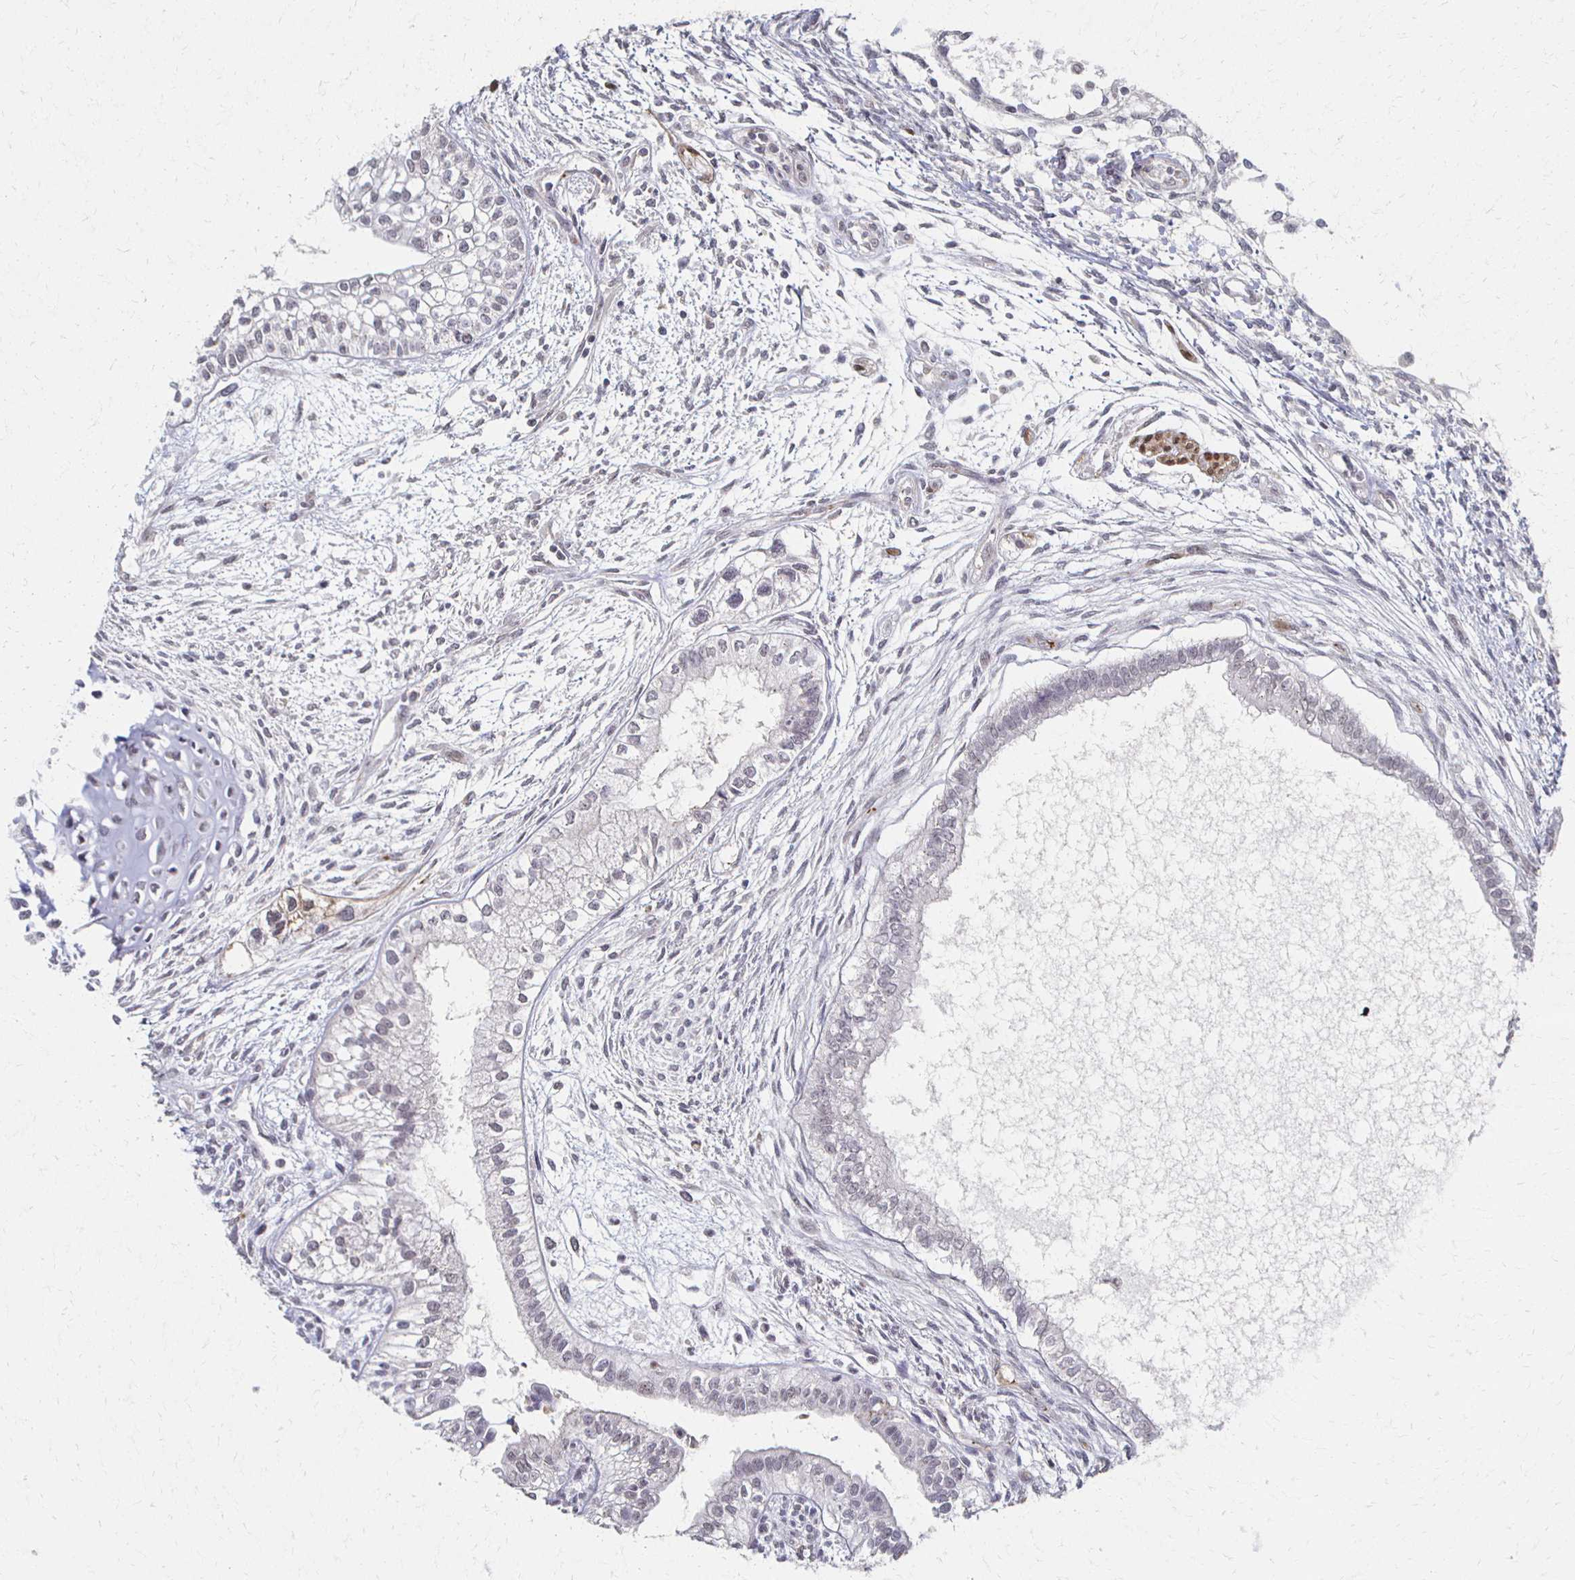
{"staining": {"intensity": "negative", "quantity": "none", "location": "none"}, "tissue": "testis cancer", "cell_type": "Tumor cells", "image_type": "cancer", "snomed": [{"axis": "morphology", "description": "Carcinoma, Embryonal, NOS"}, {"axis": "topography", "description": "Testis"}], "caption": "This is an immunohistochemistry photomicrograph of testis cancer. There is no staining in tumor cells.", "gene": "DAB1", "patient": {"sex": "male", "age": 37}}